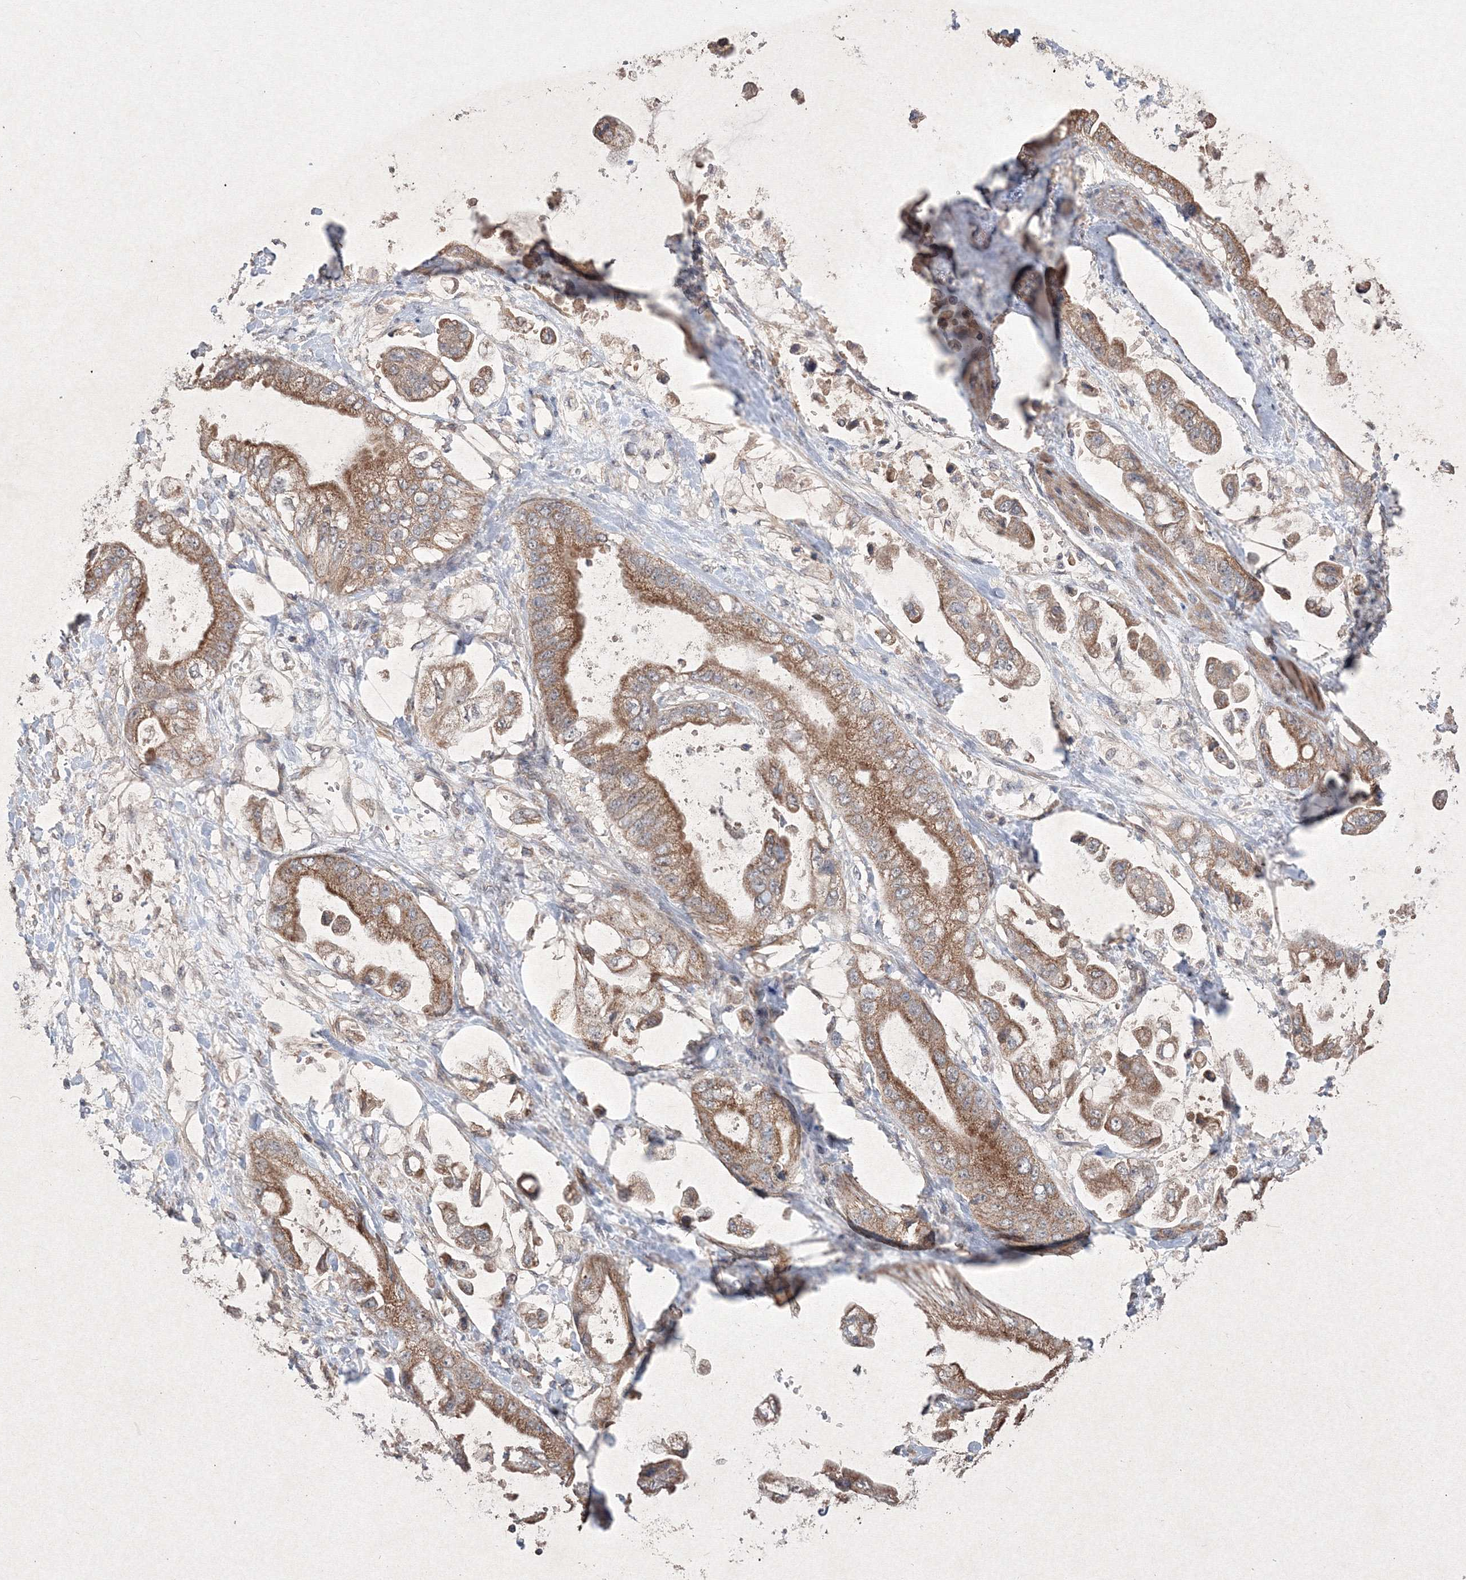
{"staining": {"intensity": "moderate", "quantity": ">75%", "location": "cytoplasmic/membranous"}, "tissue": "stomach cancer", "cell_type": "Tumor cells", "image_type": "cancer", "snomed": [{"axis": "morphology", "description": "Adenocarcinoma, NOS"}, {"axis": "topography", "description": "Stomach"}], "caption": "This is an image of immunohistochemistry (IHC) staining of adenocarcinoma (stomach), which shows moderate positivity in the cytoplasmic/membranous of tumor cells.", "gene": "GRSF1", "patient": {"sex": "male", "age": 62}}